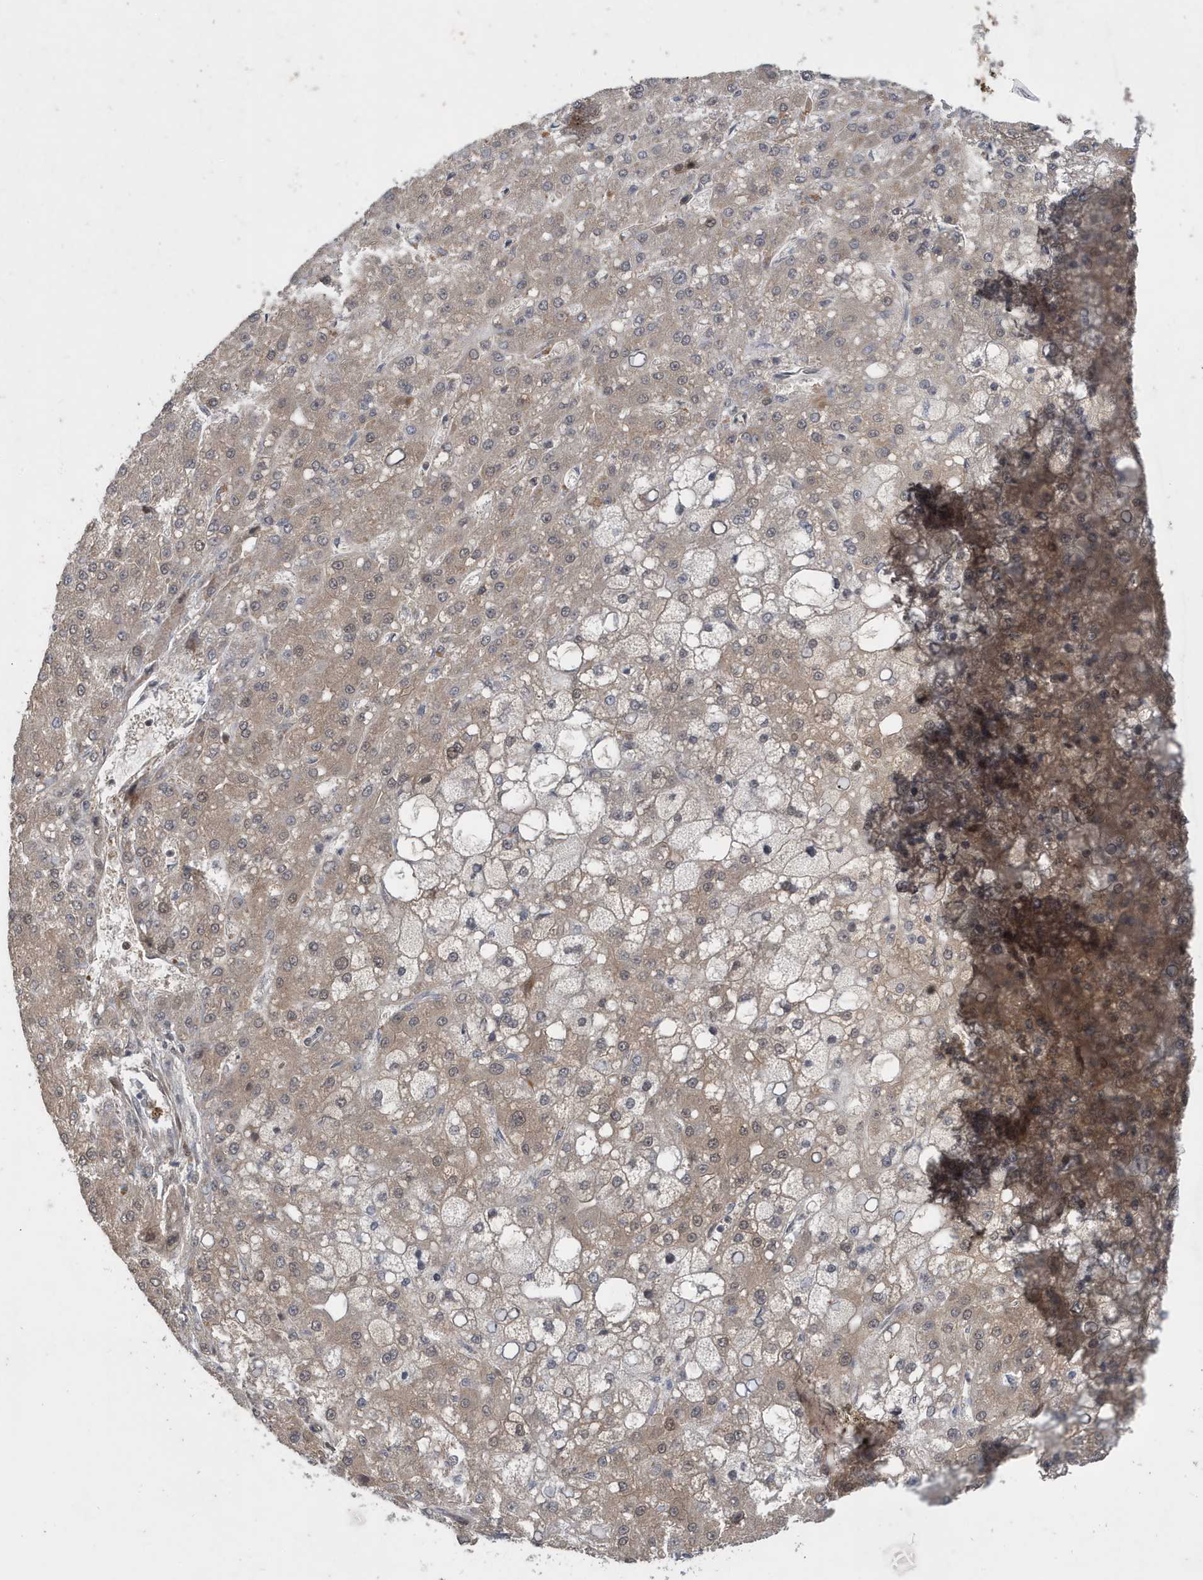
{"staining": {"intensity": "moderate", "quantity": "<25%", "location": "cytoplasmic/membranous,nuclear"}, "tissue": "liver cancer", "cell_type": "Tumor cells", "image_type": "cancer", "snomed": [{"axis": "morphology", "description": "Carcinoma, Hepatocellular, NOS"}, {"axis": "topography", "description": "Liver"}], "caption": "This image reveals immunohistochemistry (IHC) staining of liver hepatocellular carcinoma, with low moderate cytoplasmic/membranous and nuclear positivity in approximately <25% of tumor cells.", "gene": "UBQLN1", "patient": {"sex": "male", "age": 67}}